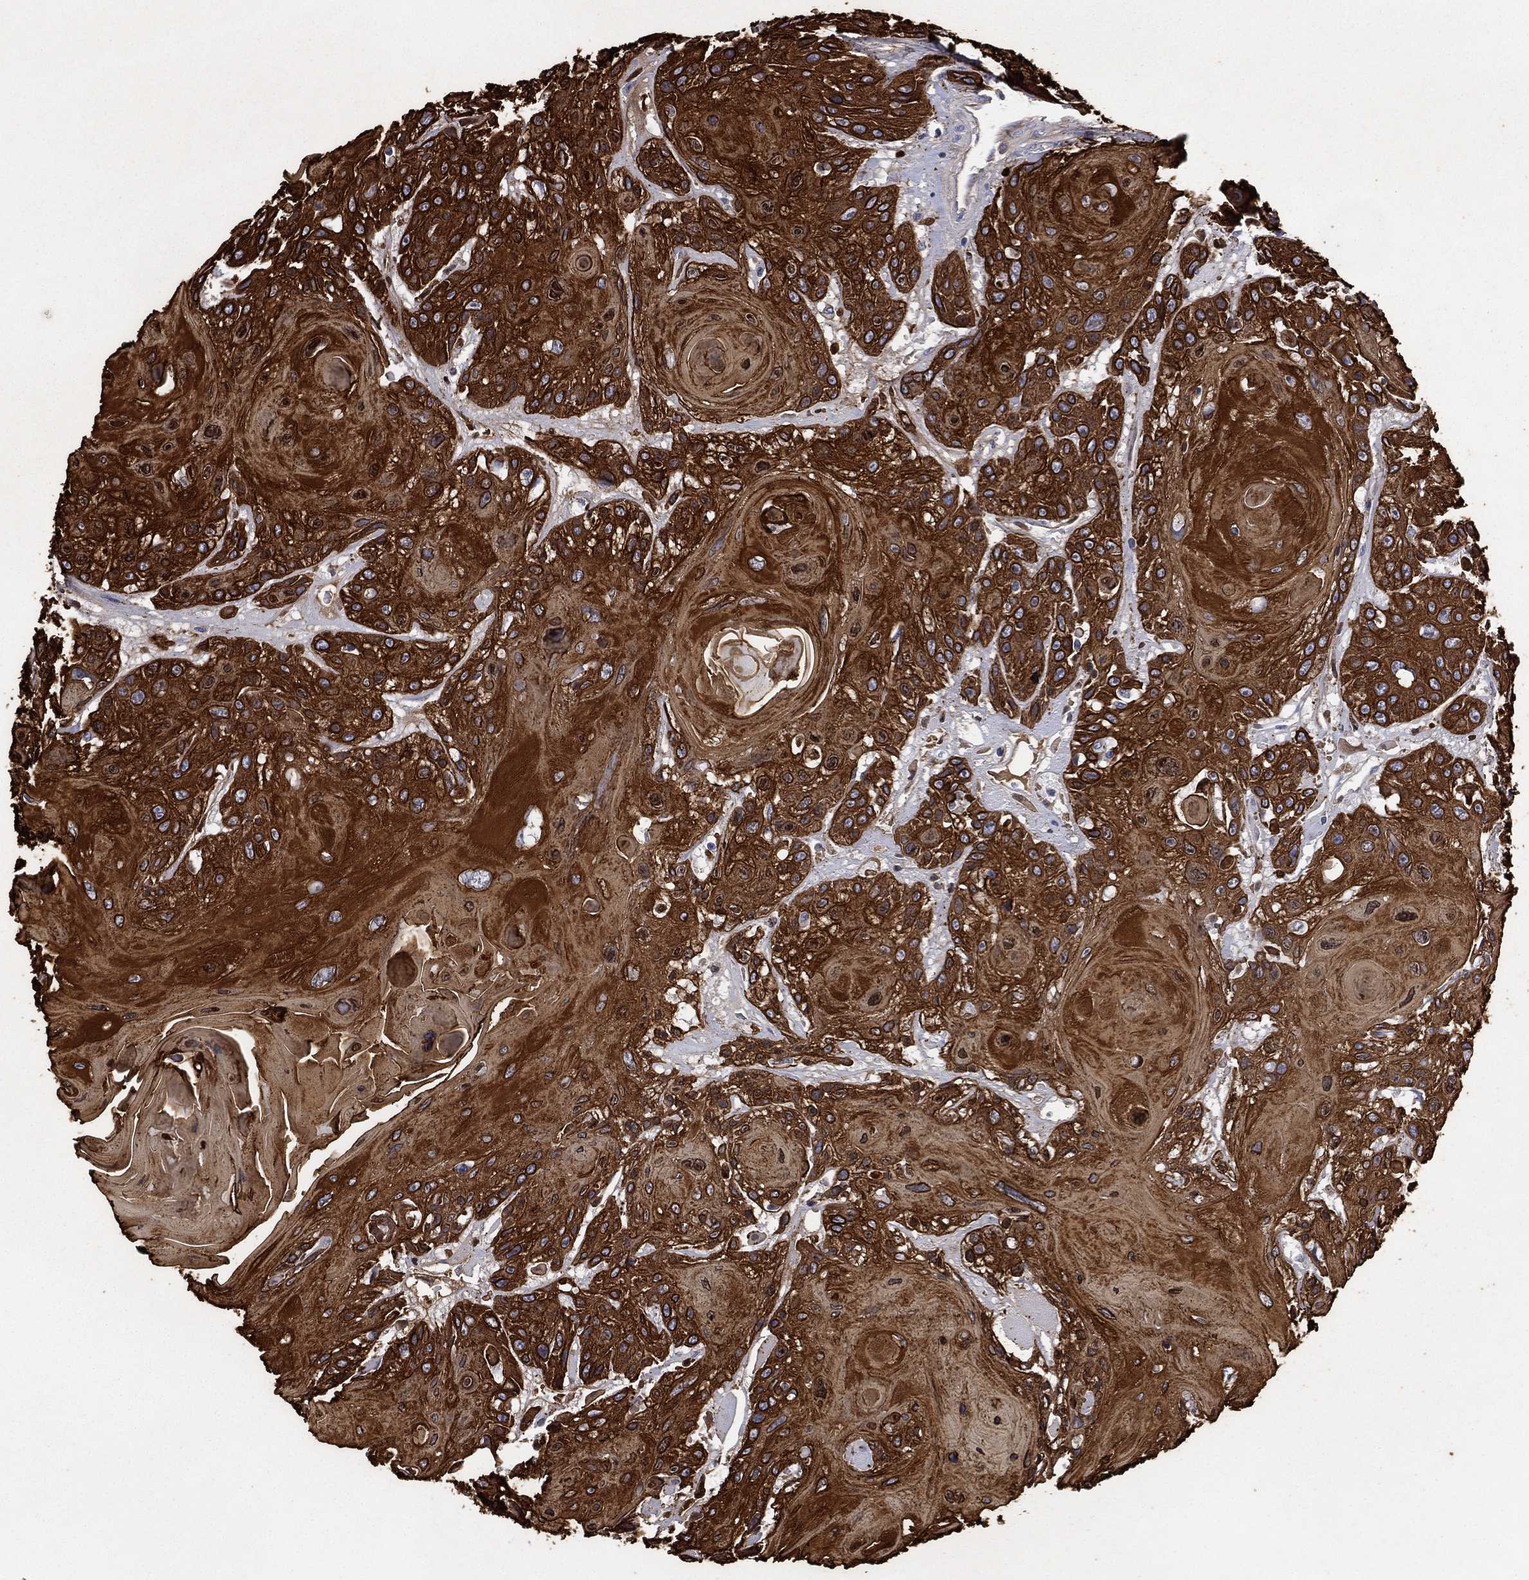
{"staining": {"intensity": "strong", "quantity": ">75%", "location": "cytoplasmic/membranous"}, "tissue": "head and neck cancer", "cell_type": "Tumor cells", "image_type": "cancer", "snomed": [{"axis": "morphology", "description": "Squamous cell carcinoma, NOS"}, {"axis": "topography", "description": "Head-Neck"}], "caption": "Tumor cells demonstrate high levels of strong cytoplasmic/membranous expression in about >75% of cells in squamous cell carcinoma (head and neck).", "gene": "KRT7", "patient": {"sex": "female", "age": 59}}